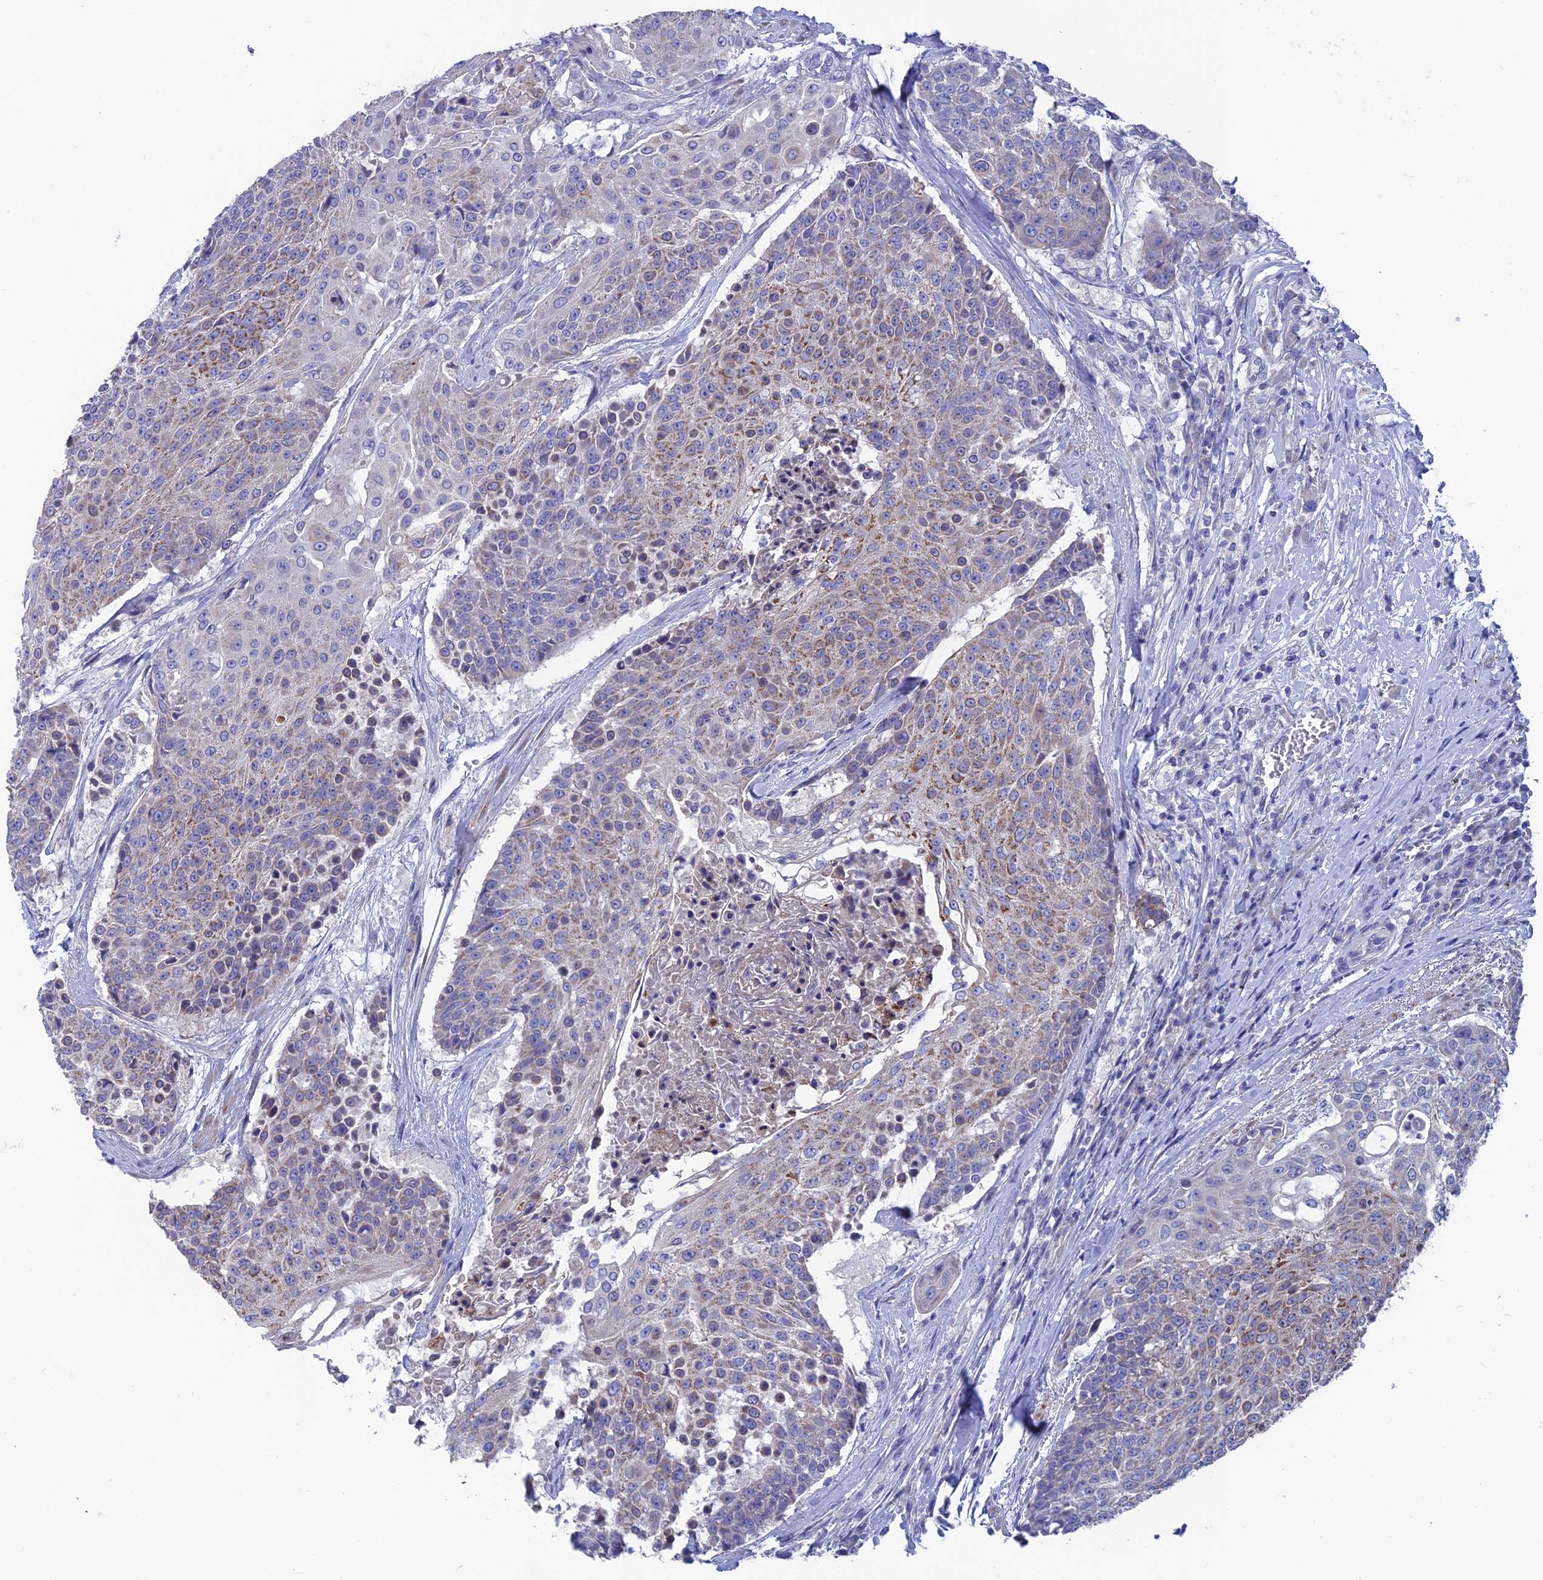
{"staining": {"intensity": "weak", "quantity": "25%-75%", "location": "cytoplasmic/membranous"}, "tissue": "urothelial cancer", "cell_type": "Tumor cells", "image_type": "cancer", "snomed": [{"axis": "morphology", "description": "Urothelial carcinoma, High grade"}, {"axis": "topography", "description": "Urinary bladder"}], "caption": "Immunohistochemistry (IHC) (DAB) staining of human urothelial cancer shows weak cytoplasmic/membranous protein expression in approximately 25%-75% of tumor cells. The protein of interest is shown in brown color, while the nuclei are stained blue.", "gene": "AK4", "patient": {"sex": "female", "age": 63}}